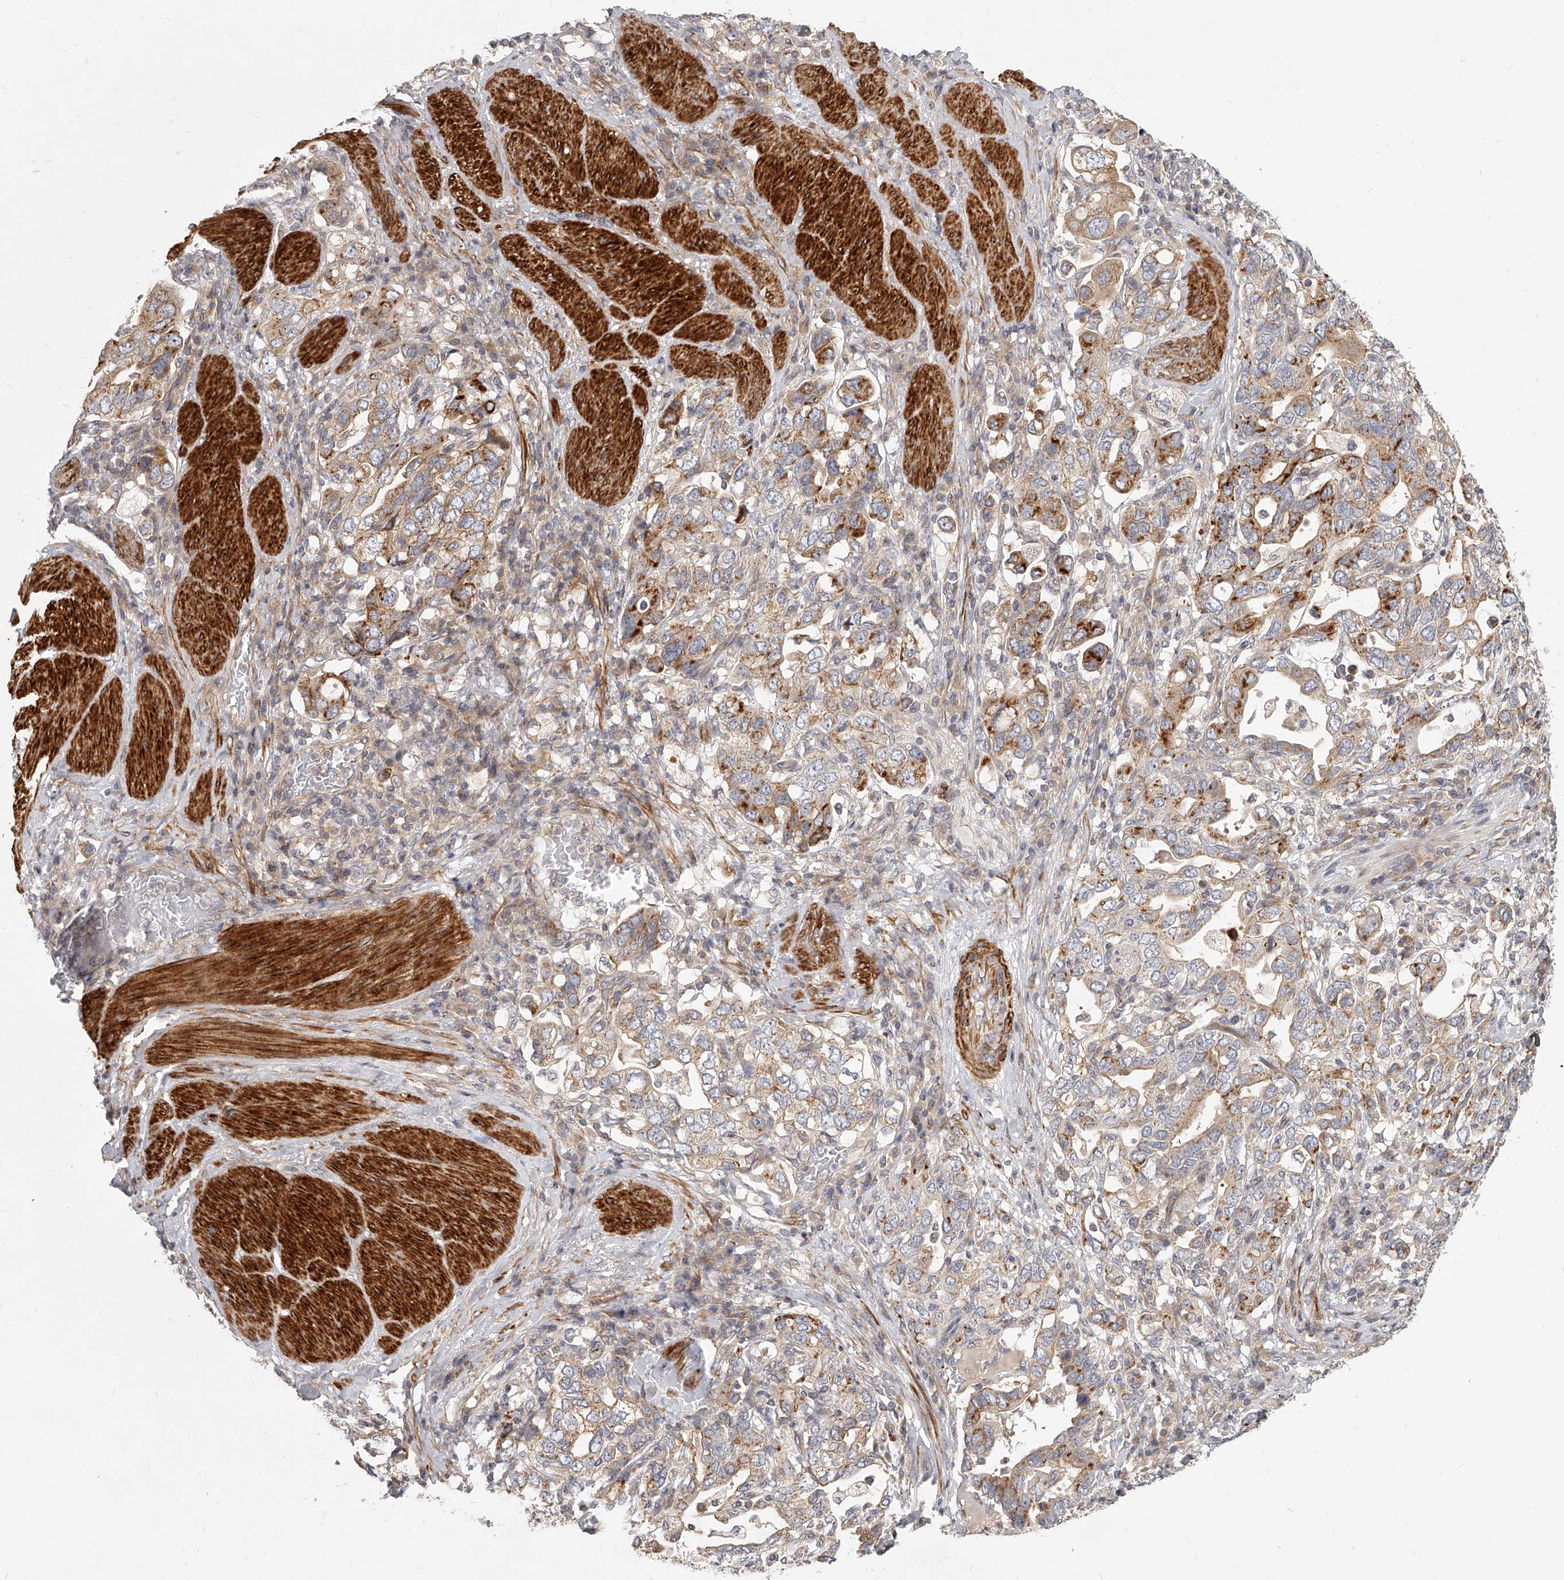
{"staining": {"intensity": "moderate", "quantity": ">75%", "location": "cytoplasmic/membranous"}, "tissue": "stomach cancer", "cell_type": "Tumor cells", "image_type": "cancer", "snomed": [{"axis": "morphology", "description": "Adenocarcinoma, NOS"}, {"axis": "topography", "description": "Stomach, upper"}], "caption": "The image exhibits a brown stain indicating the presence of a protein in the cytoplasmic/membranous of tumor cells in stomach cancer (adenocarcinoma).", "gene": "SLC37A1", "patient": {"sex": "male", "age": 62}}